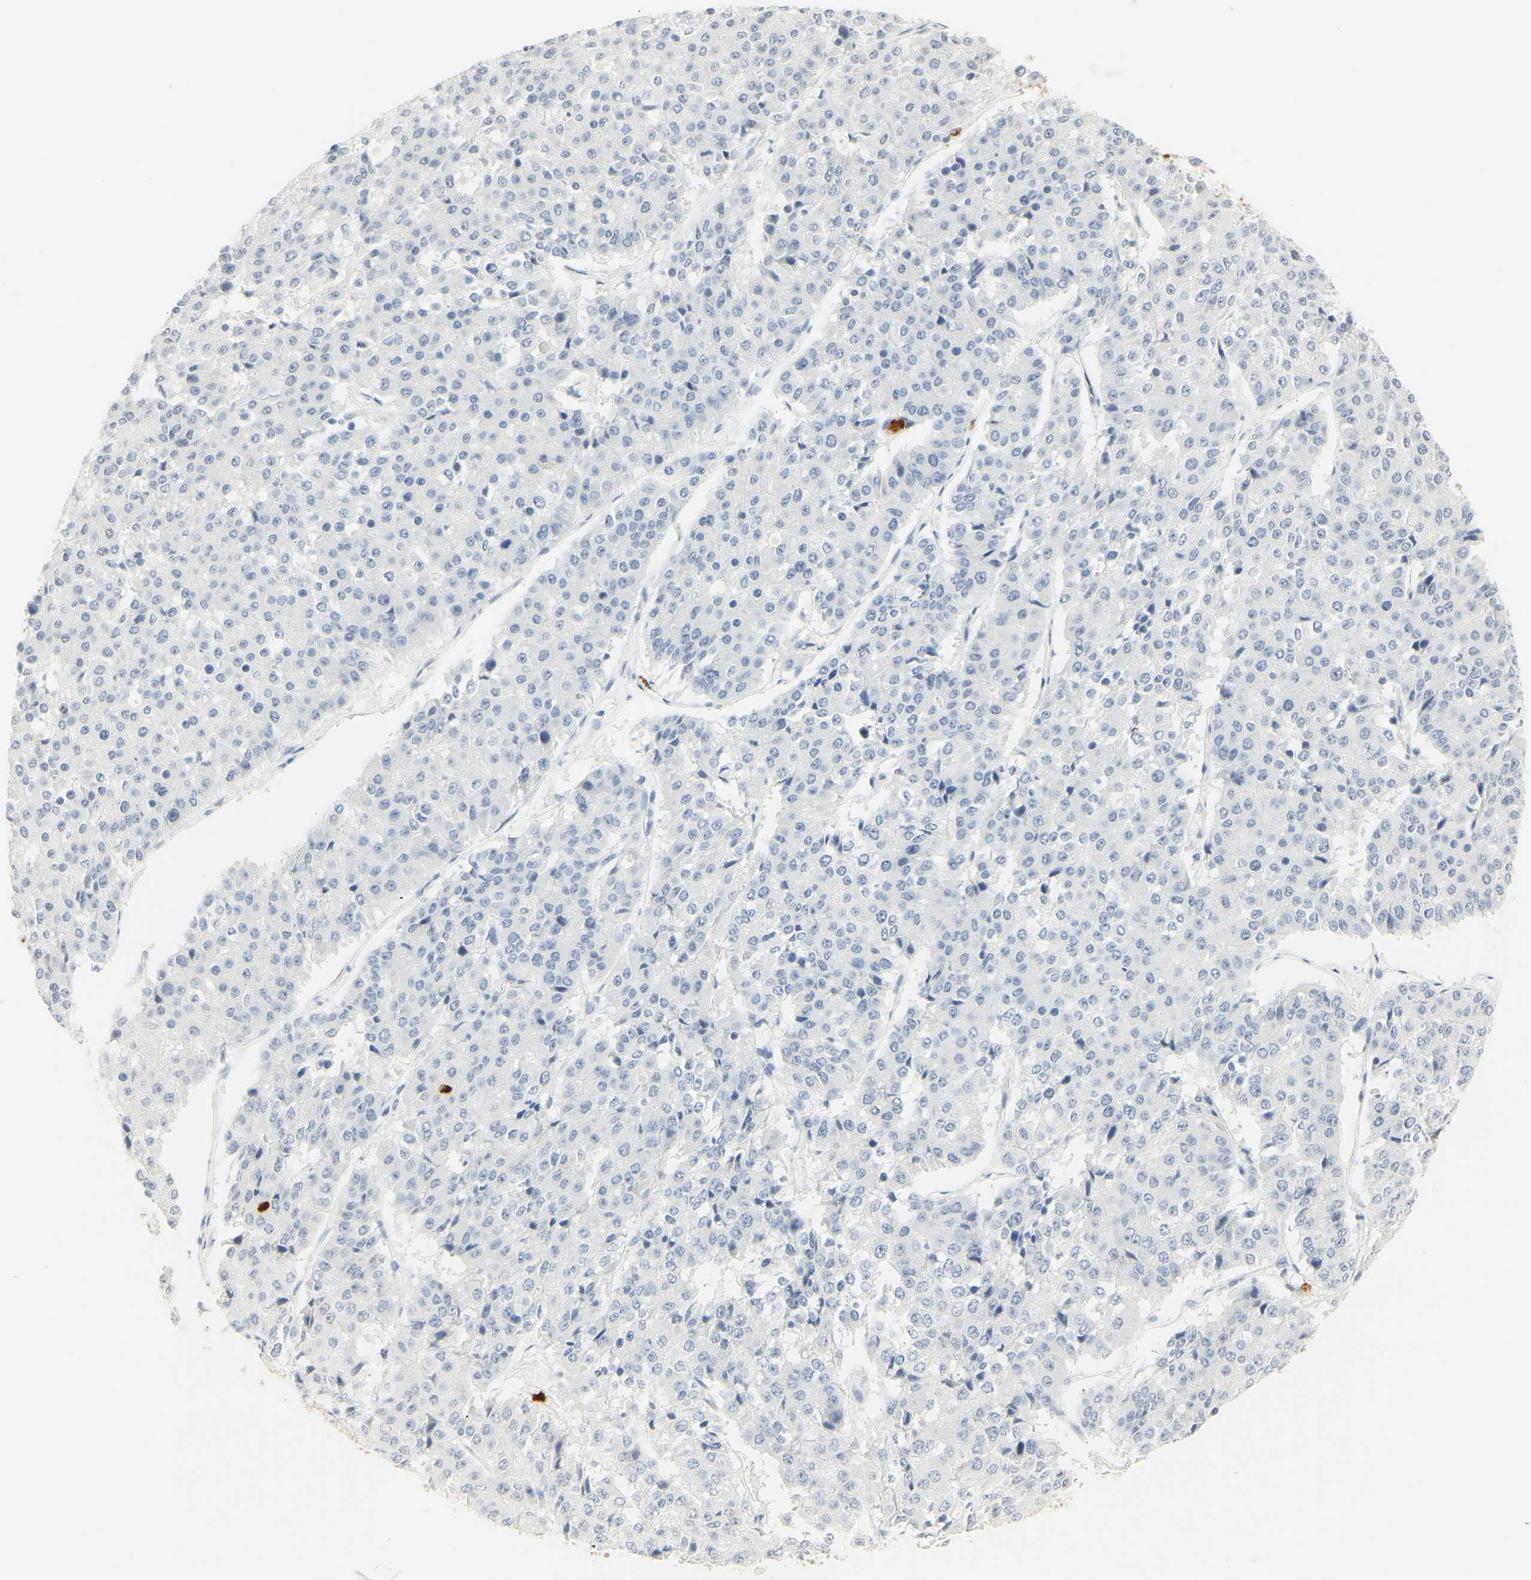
{"staining": {"intensity": "negative", "quantity": "none", "location": "none"}, "tissue": "pancreatic cancer", "cell_type": "Tumor cells", "image_type": "cancer", "snomed": [{"axis": "morphology", "description": "Adenocarcinoma, NOS"}, {"axis": "topography", "description": "Pancreas"}], "caption": "Human pancreatic cancer stained for a protein using immunohistochemistry (IHC) exhibits no positivity in tumor cells.", "gene": "MPO", "patient": {"sex": "male", "age": 50}}